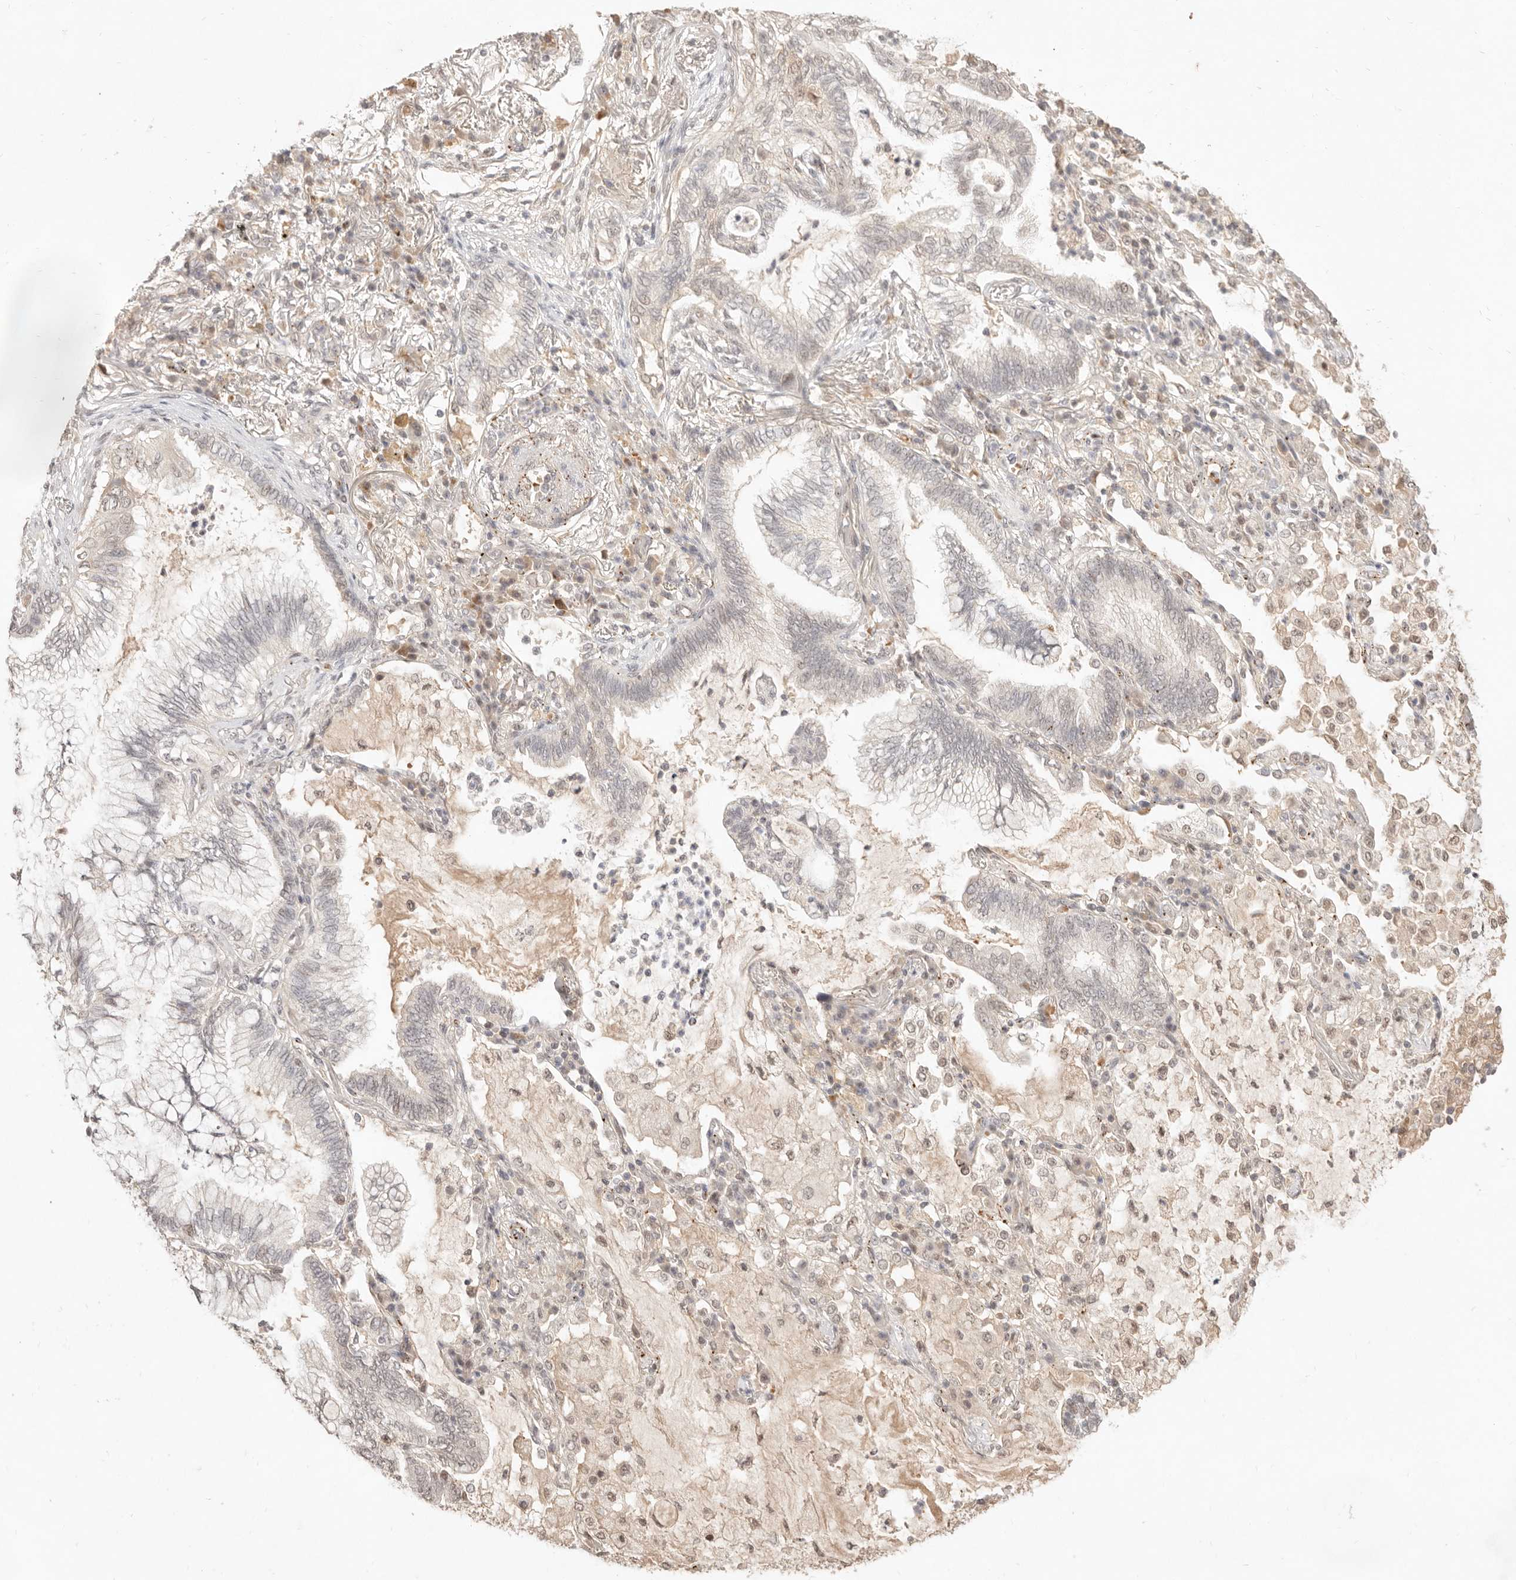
{"staining": {"intensity": "moderate", "quantity": "25%-75%", "location": "nuclear"}, "tissue": "lung cancer", "cell_type": "Tumor cells", "image_type": "cancer", "snomed": [{"axis": "morphology", "description": "Adenocarcinoma, NOS"}, {"axis": "topography", "description": "Lung"}], "caption": "There is medium levels of moderate nuclear positivity in tumor cells of lung adenocarcinoma, as demonstrated by immunohistochemical staining (brown color).", "gene": "MEP1A", "patient": {"sex": "female", "age": 70}}